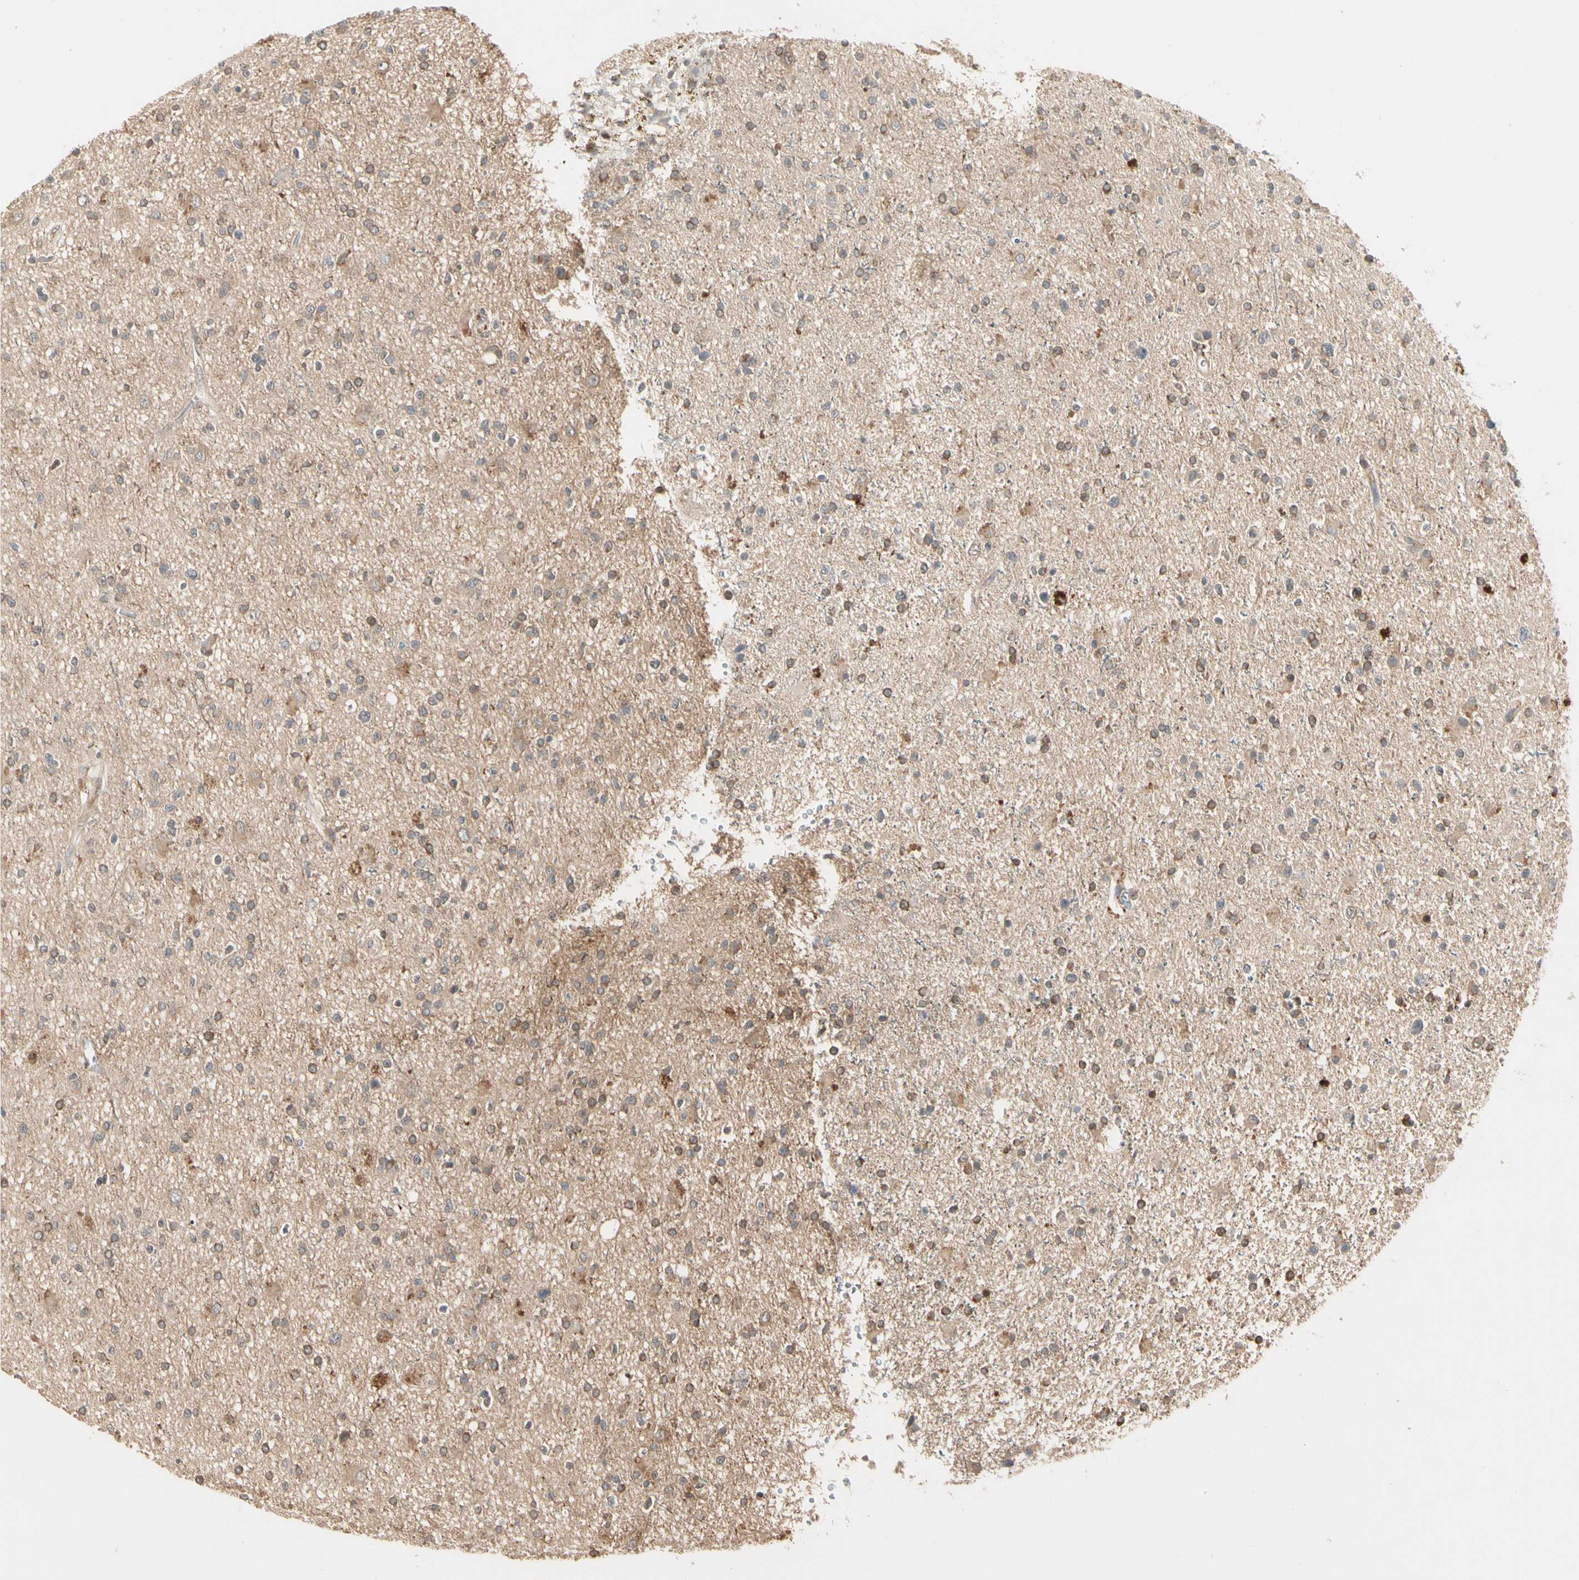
{"staining": {"intensity": "moderate", "quantity": ">75%", "location": "cytoplasmic/membranous"}, "tissue": "glioma", "cell_type": "Tumor cells", "image_type": "cancer", "snomed": [{"axis": "morphology", "description": "Glioma, malignant, High grade"}, {"axis": "topography", "description": "Brain"}], "caption": "Approximately >75% of tumor cells in human glioma exhibit moderate cytoplasmic/membranous protein staining as visualized by brown immunohistochemical staining.", "gene": "ATG4C", "patient": {"sex": "male", "age": 33}}